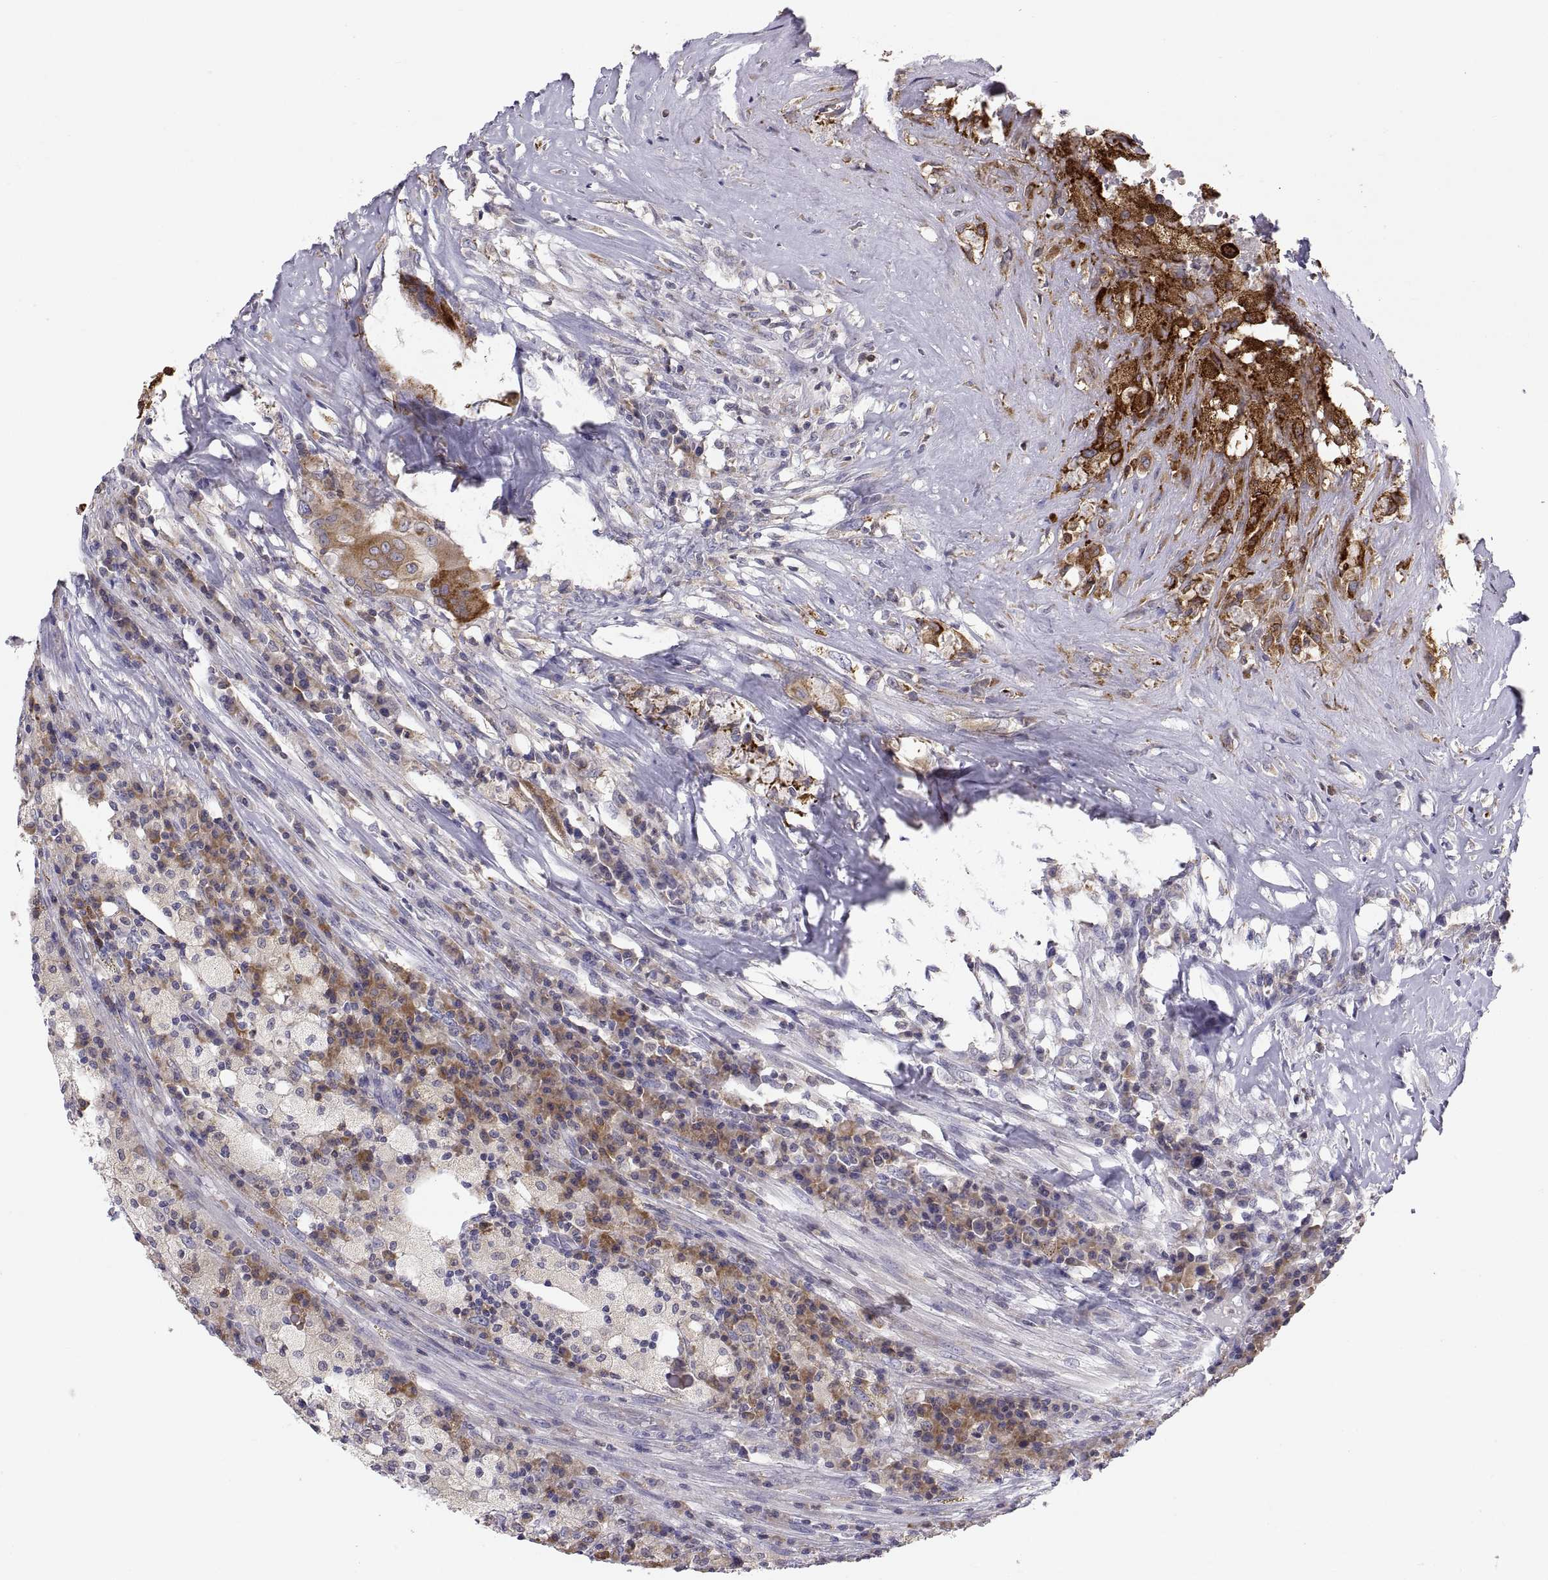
{"staining": {"intensity": "moderate", "quantity": "25%-75%", "location": "cytoplasmic/membranous"}, "tissue": "testis cancer", "cell_type": "Tumor cells", "image_type": "cancer", "snomed": [{"axis": "morphology", "description": "Necrosis, NOS"}, {"axis": "morphology", "description": "Carcinoma, Embryonal, NOS"}, {"axis": "topography", "description": "Testis"}], "caption": "Embryonal carcinoma (testis) stained with DAB (3,3'-diaminobenzidine) IHC shows medium levels of moderate cytoplasmic/membranous positivity in about 25%-75% of tumor cells. The staining was performed using DAB (3,3'-diaminobenzidine), with brown indicating positive protein expression. Nuclei are stained blue with hematoxylin.", "gene": "ERO1A", "patient": {"sex": "male", "age": 19}}